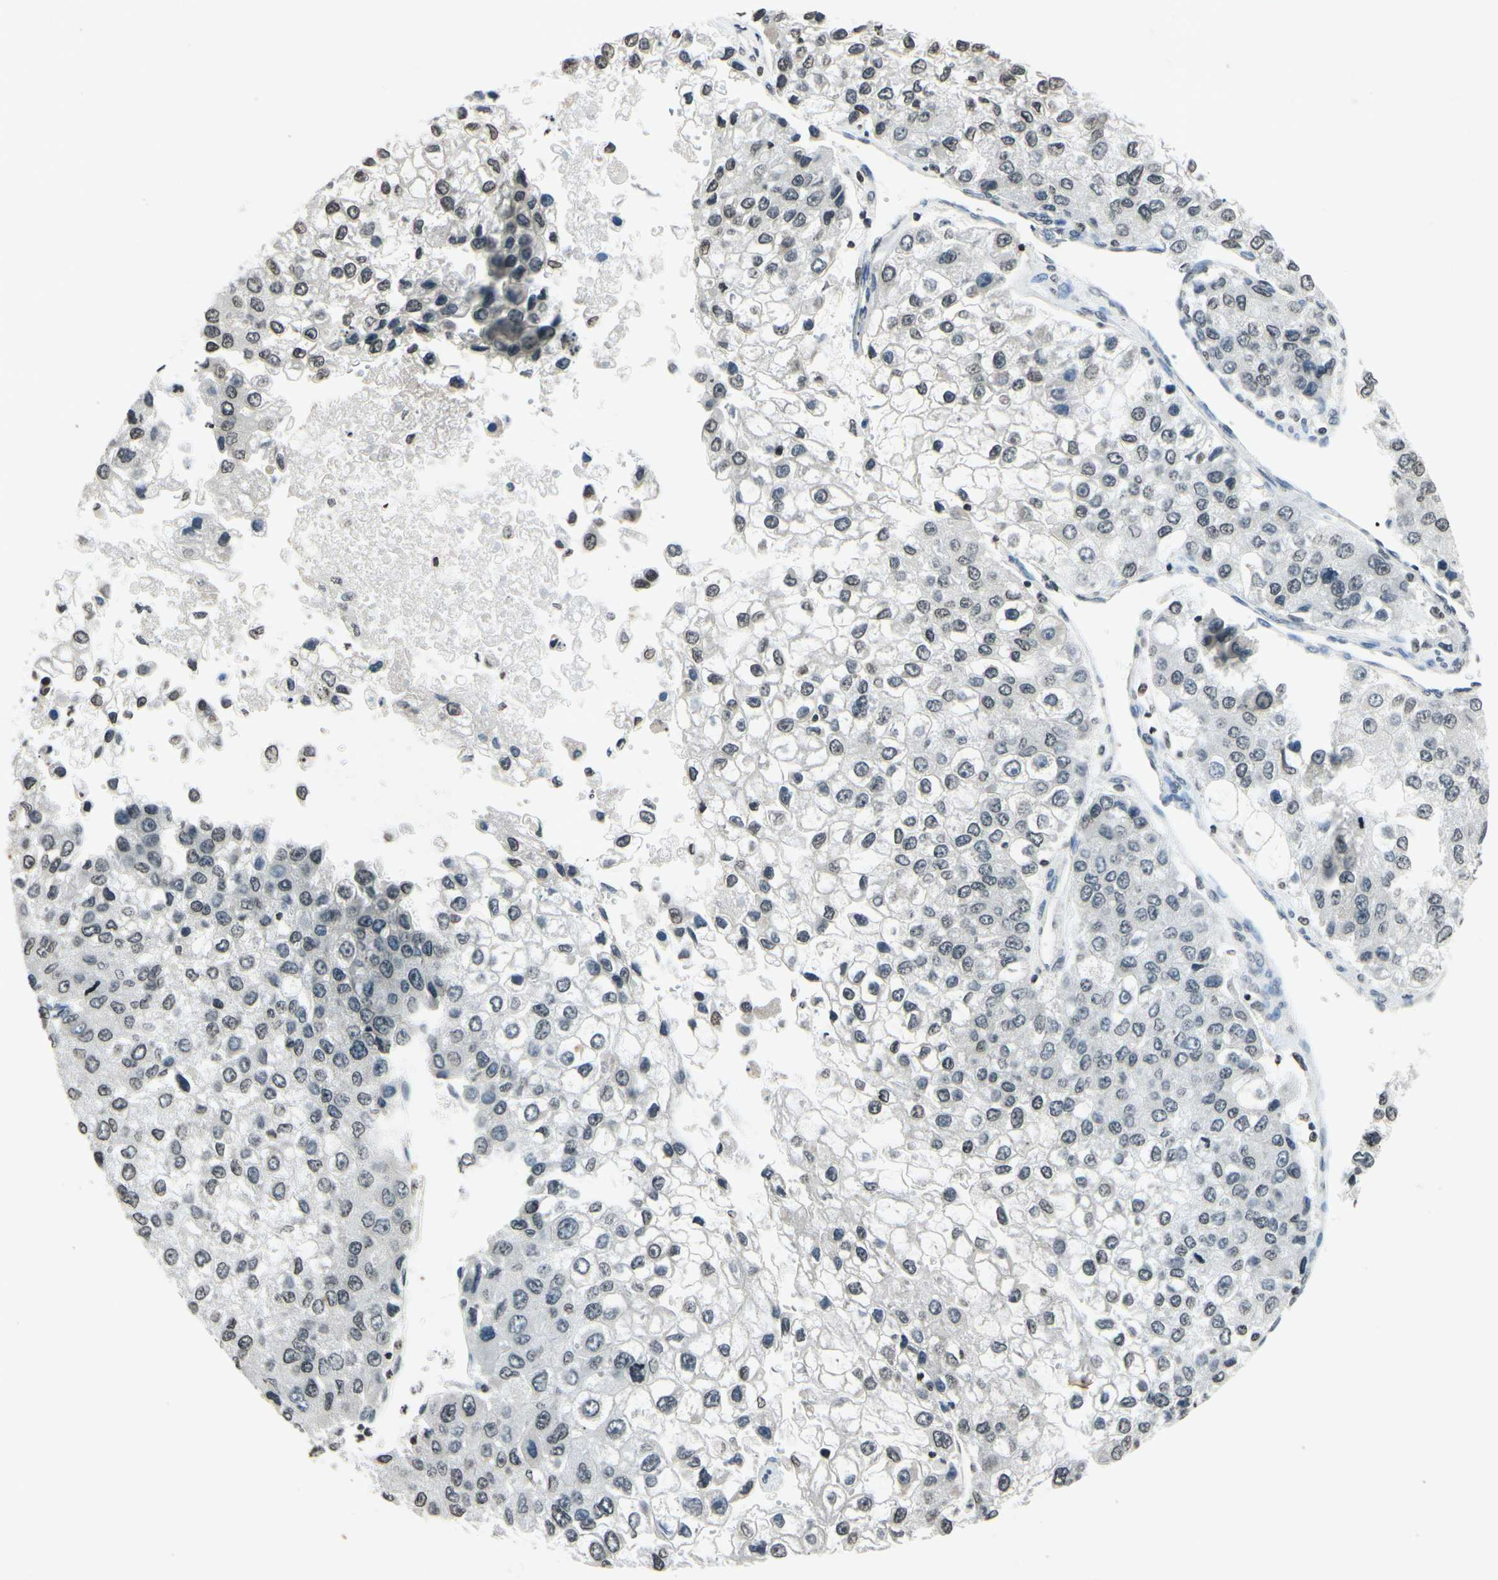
{"staining": {"intensity": "weak", "quantity": "25%-75%", "location": "cytoplasmic/membranous"}, "tissue": "liver cancer", "cell_type": "Tumor cells", "image_type": "cancer", "snomed": [{"axis": "morphology", "description": "Carcinoma, Hepatocellular, NOS"}, {"axis": "topography", "description": "Liver"}], "caption": "Brown immunohistochemical staining in human hepatocellular carcinoma (liver) displays weak cytoplasmic/membranous staining in approximately 25%-75% of tumor cells. The staining is performed using DAB (3,3'-diaminobenzidine) brown chromogen to label protein expression. The nuclei are counter-stained blue using hematoxylin.", "gene": "CLDN11", "patient": {"sex": "female", "age": 66}}